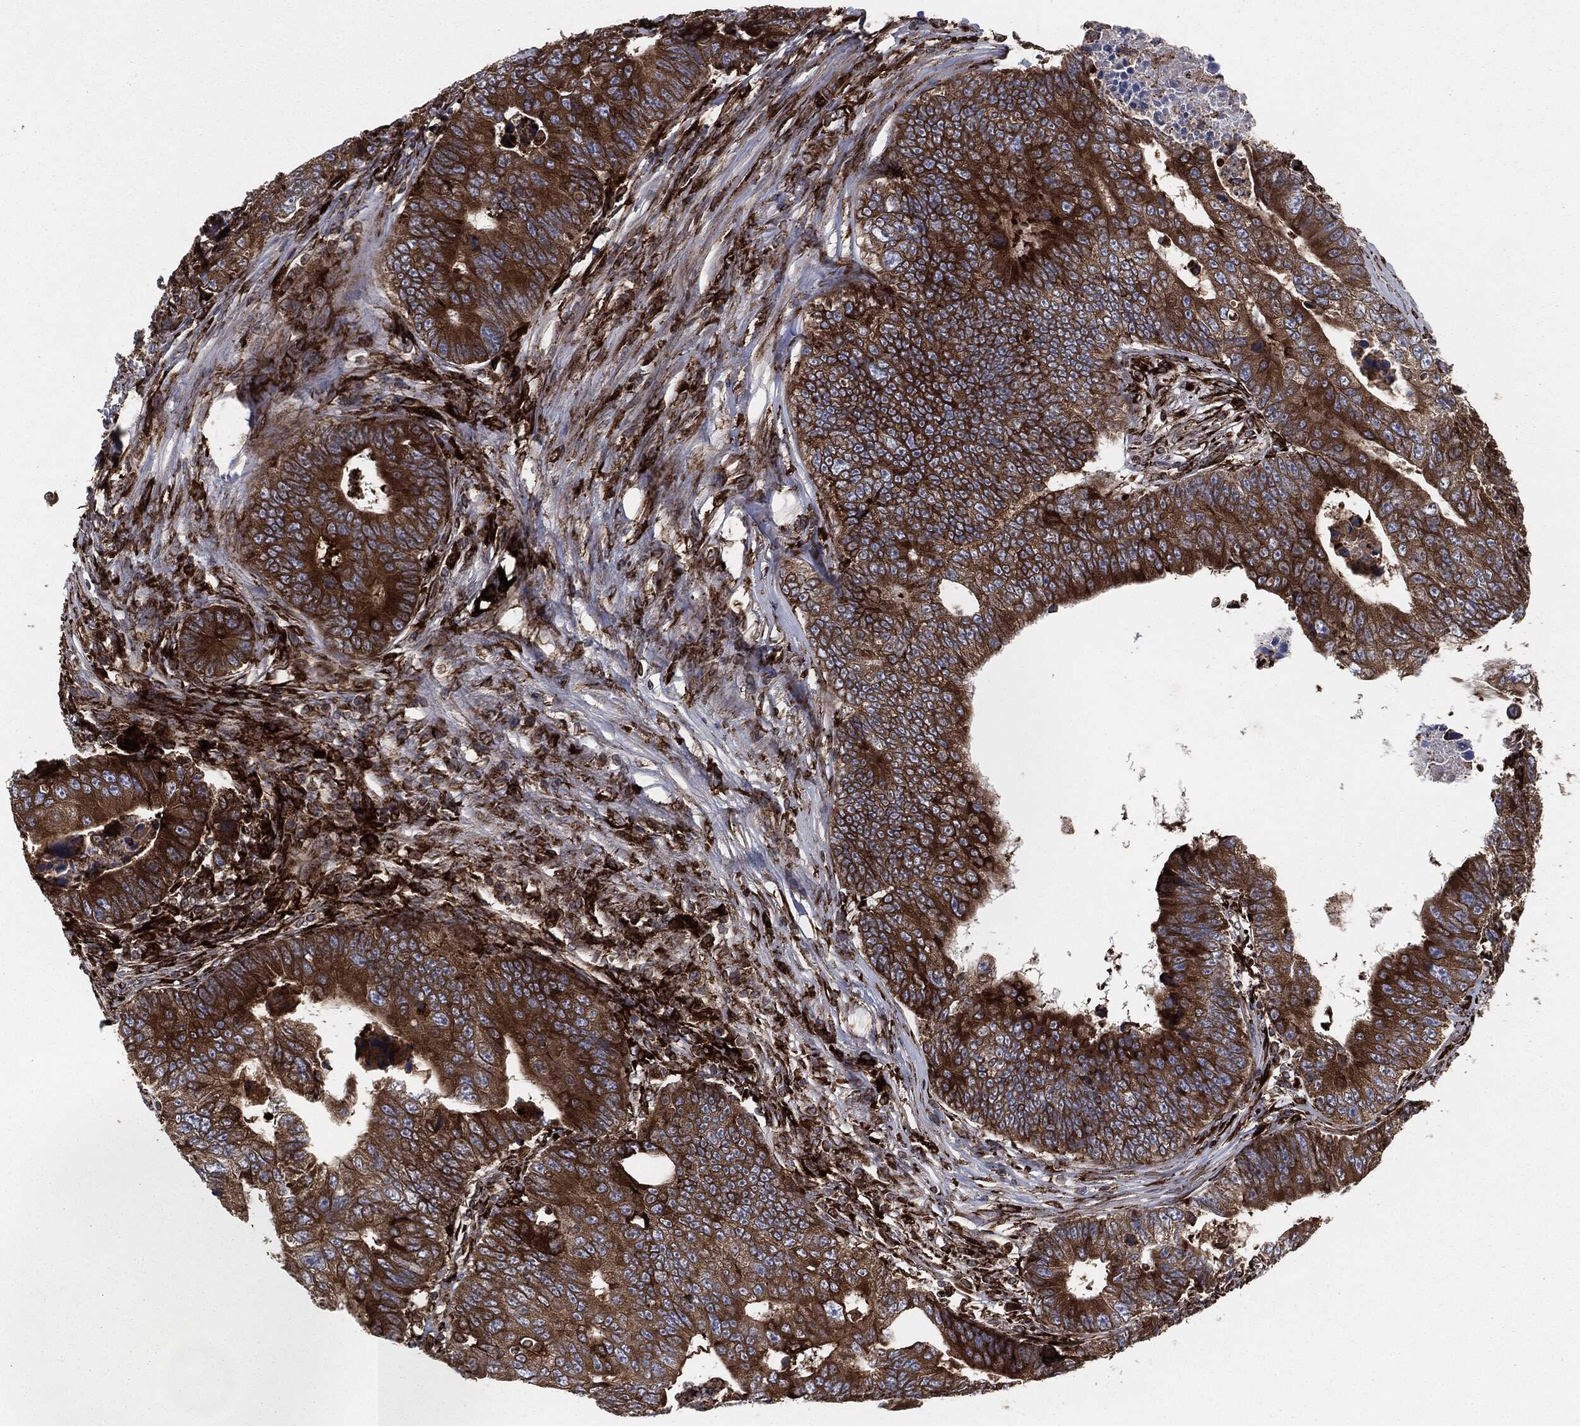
{"staining": {"intensity": "strong", "quantity": ">75%", "location": "cytoplasmic/membranous"}, "tissue": "colorectal cancer", "cell_type": "Tumor cells", "image_type": "cancer", "snomed": [{"axis": "morphology", "description": "Adenocarcinoma, NOS"}, {"axis": "topography", "description": "Colon"}], "caption": "Strong cytoplasmic/membranous expression for a protein is identified in approximately >75% of tumor cells of colorectal cancer (adenocarcinoma) using IHC.", "gene": "CALR", "patient": {"sex": "female", "age": 72}}